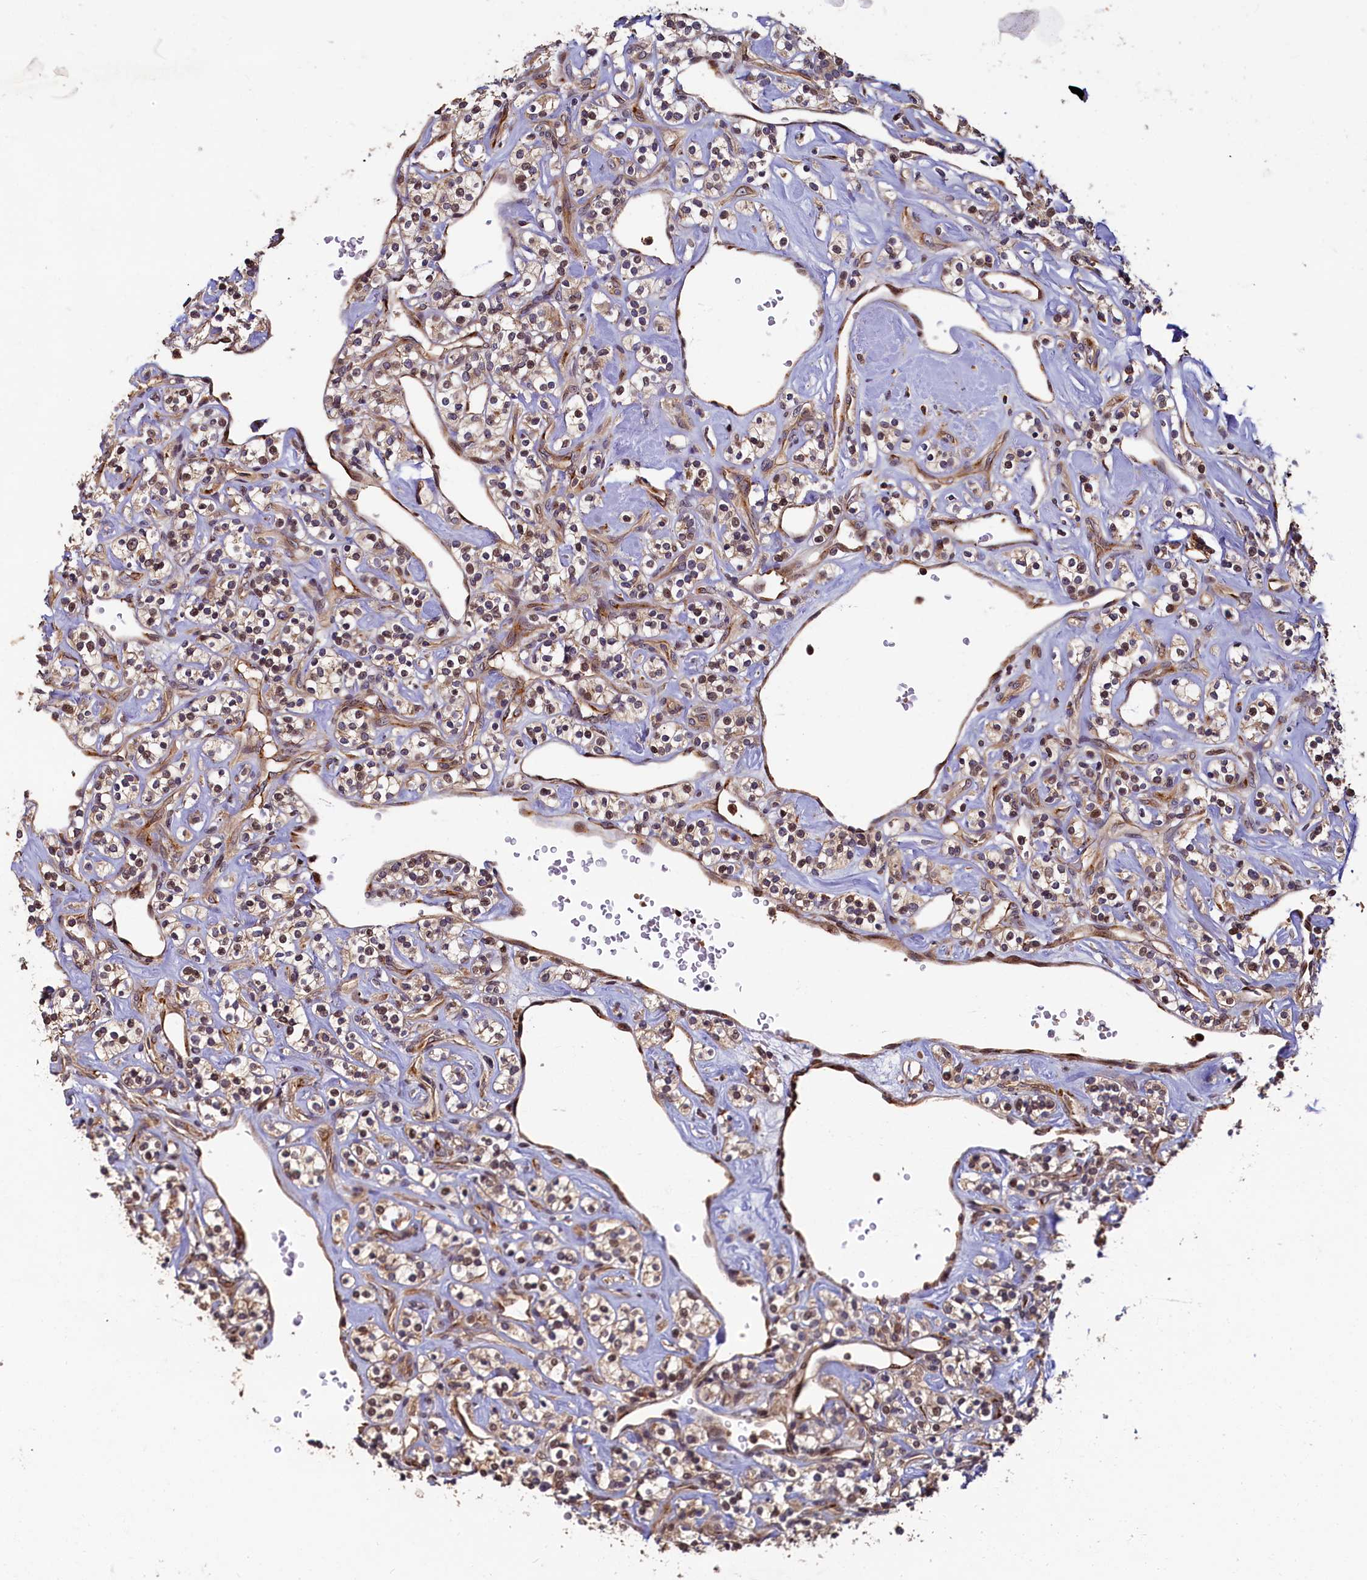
{"staining": {"intensity": "moderate", "quantity": ">75%", "location": "cytoplasmic/membranous"}, "tissue": "renal cancer", "cell_type": "Tumor cells", "image_type": "cancer", "snomed": [{"axis": "morphology", "description": "Adenocarcinoma, NOS"}, {"axis": "topography", "description": "Kidney"}], "caption": "The image reveals a brown stain indicating the presence of a protein in the cytoplasmic/membranous of tumor cells in renal adenocarcinoma. The staining is performed using DAB (3,3'-diaminobenzidine) brown chromogen to label protein expression. The nuclei are counter-stained blue using hematoxylin.", "gene": "TMEM181", "patient": {"sex": "male", "age": 77}}